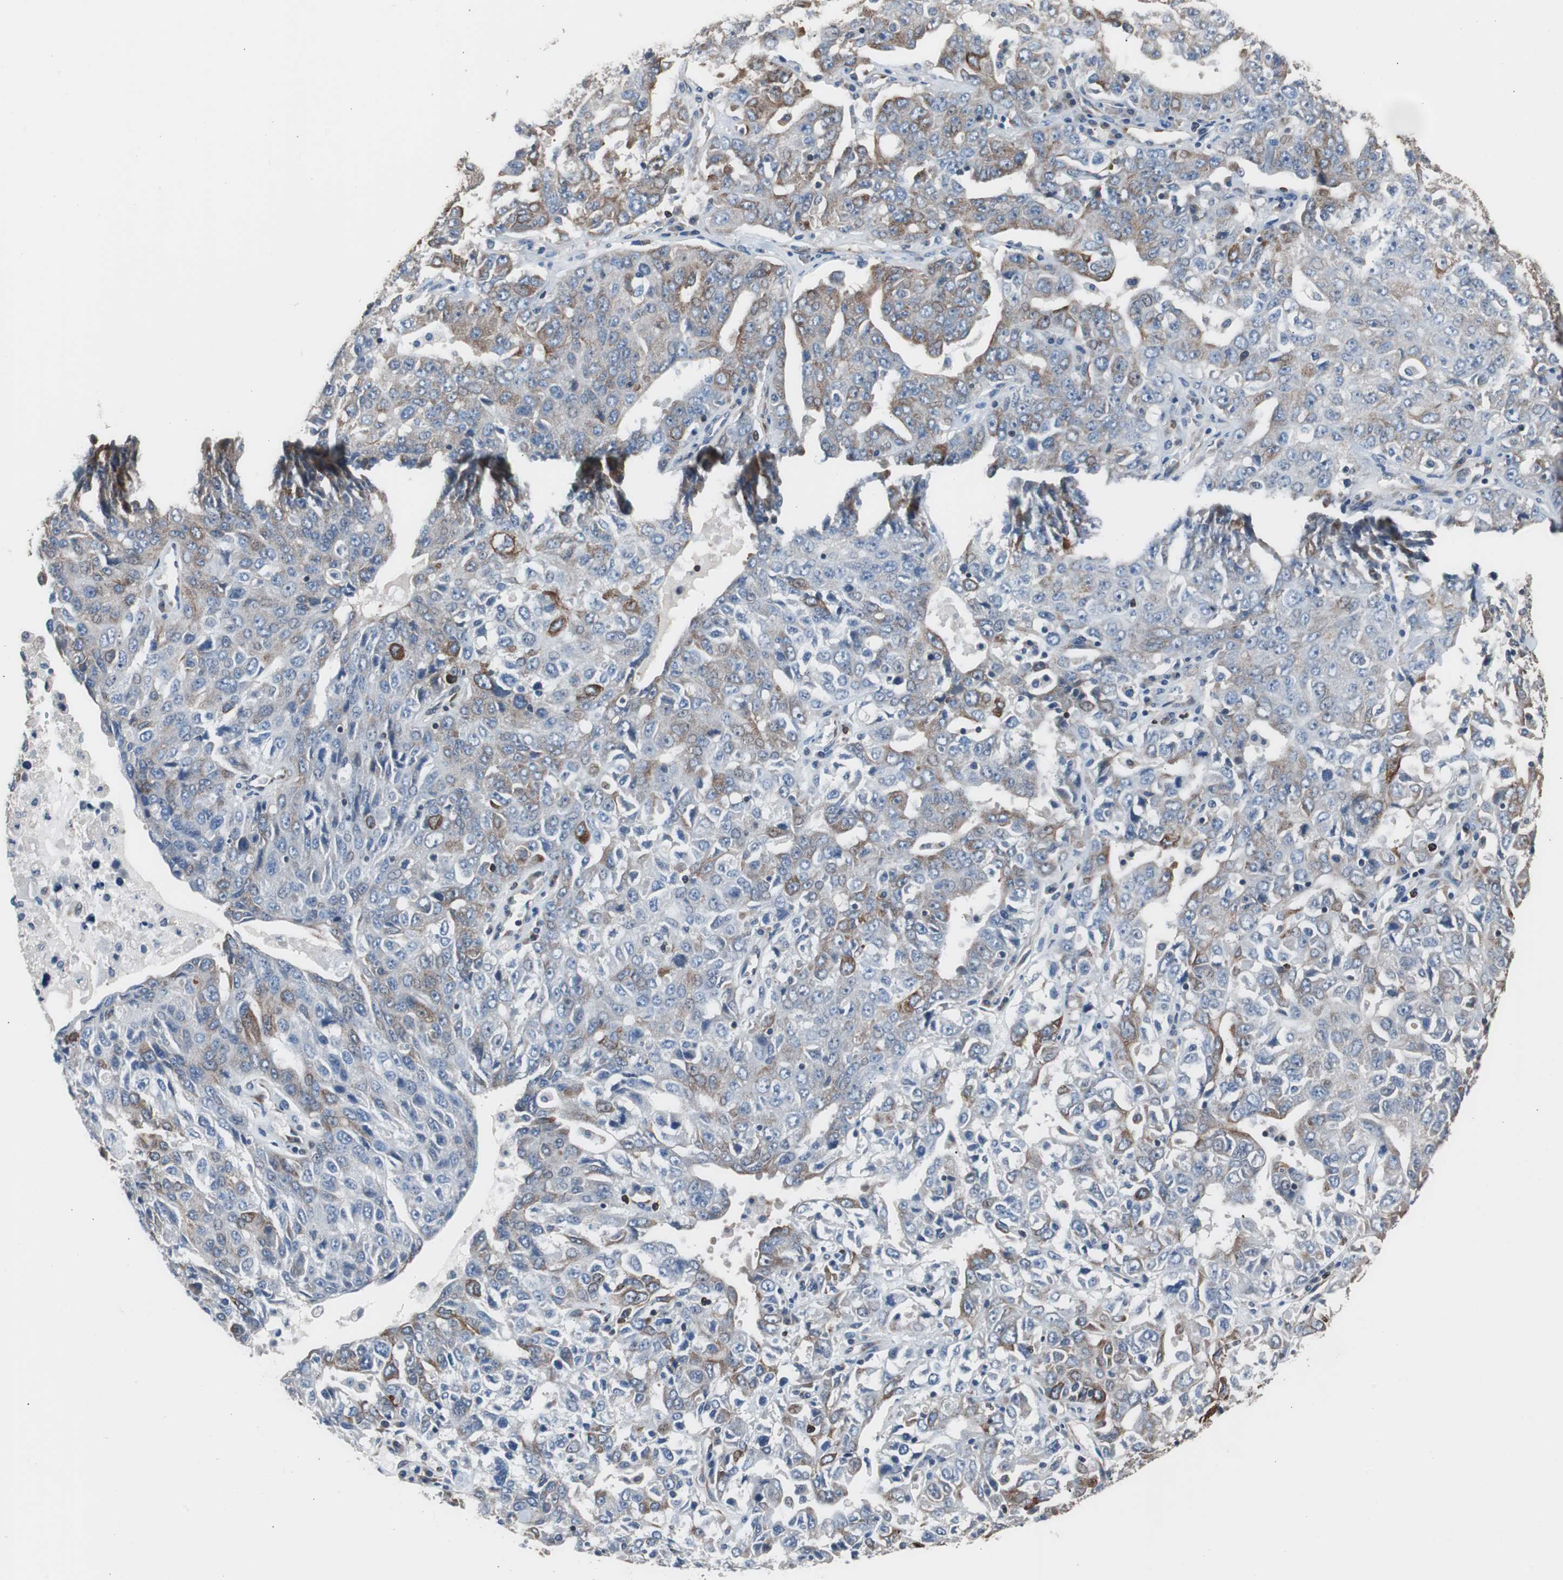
{"staining": {"intensity": "strong", "quantity": "<25%", "location": "cytoplasmic/membranous"}, "tissue": "ovarian cancer", "cell_type": "Tumor cells", "image_type": "cancer", "snomed": [{"axis": "morphology", "description": "Carcinoma, endometroid"}, {"axis": "topography", "description": "Ovary"}], "caption": "Strong cytoplasmic/membranous staining is seen in approximately <25% of tumor cells in ovarian cancer (endometroid carcinoma).", "gene": "PBXIP1", "patient": {"sex": "female", "age": 62}}